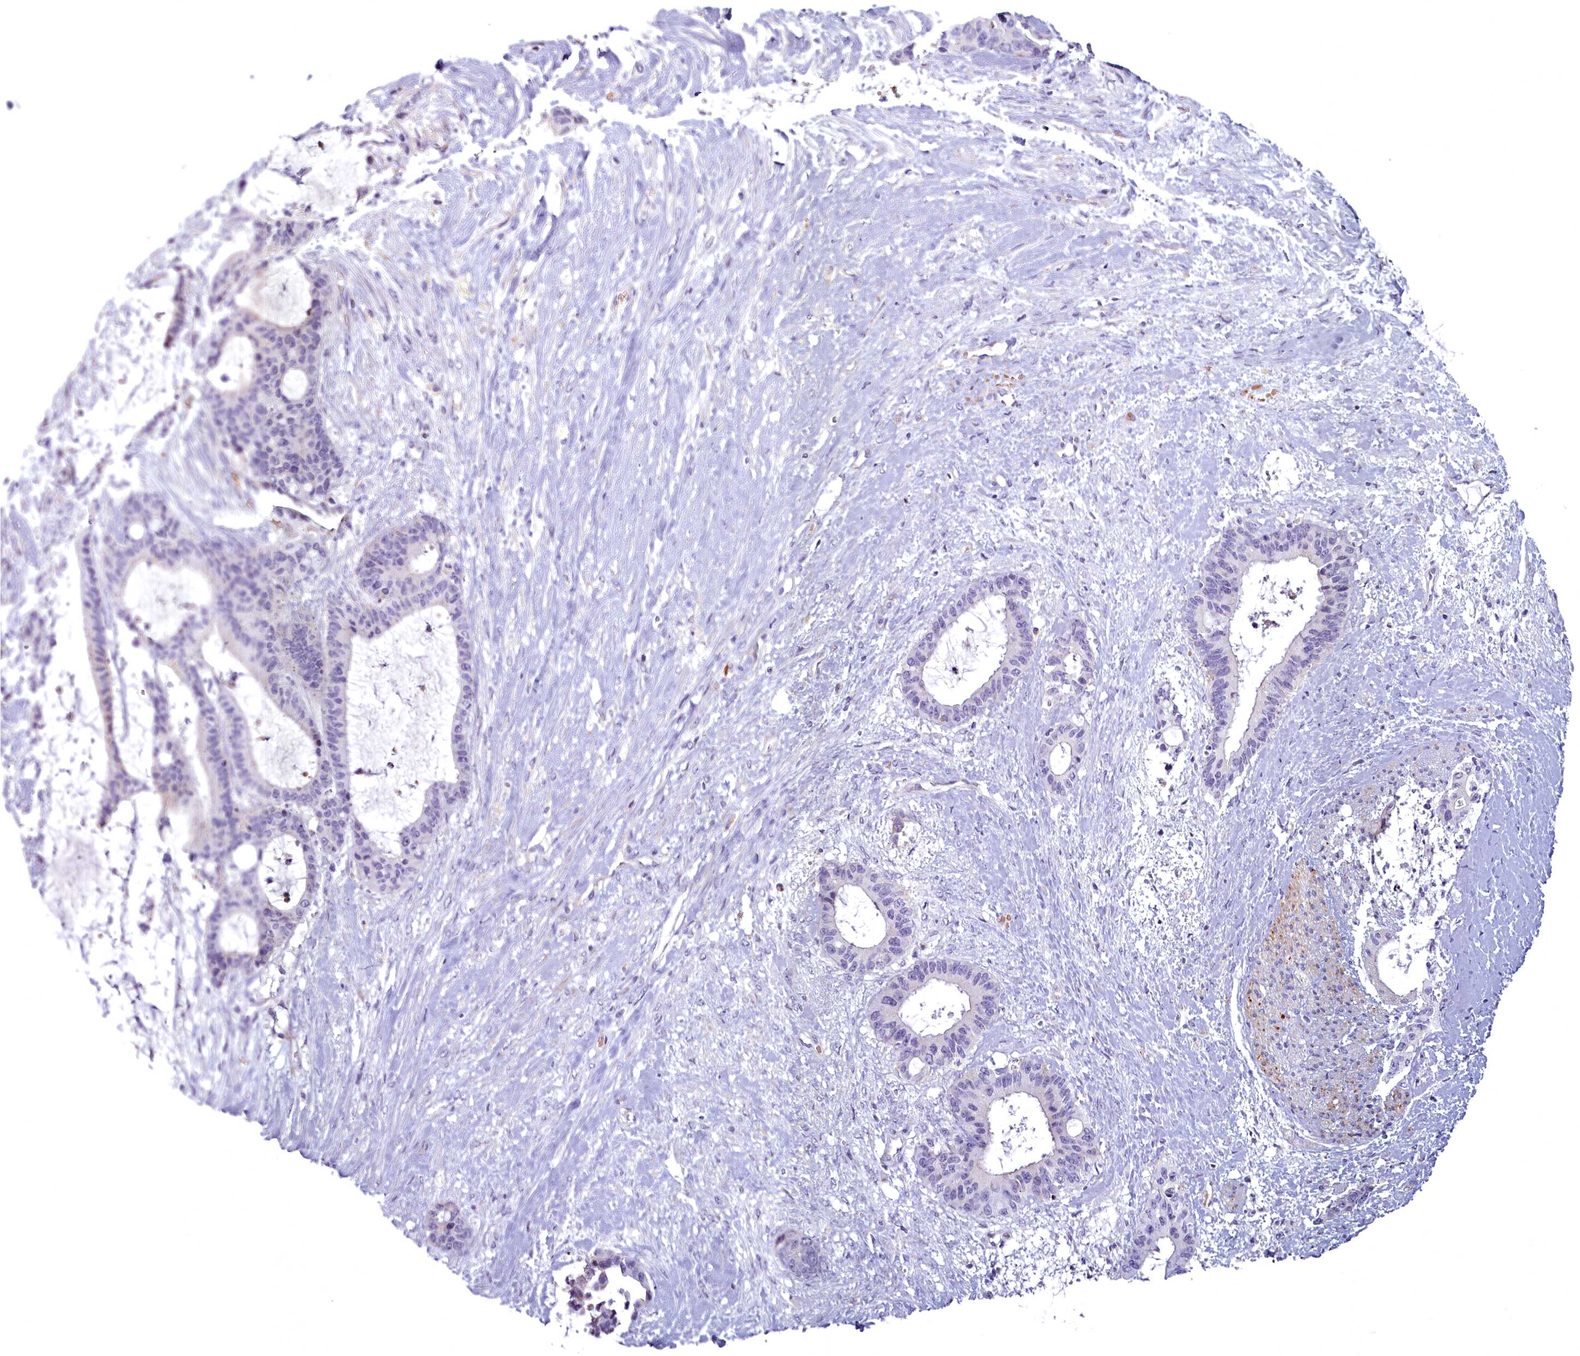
{"staining": {"intensity": "negative", "quantity": "none", "location": "none"}, "tissue": "liver cancer", "cell_type": "Tumor cells", "image_type": "cancer", "snomed": [{"axis": "morphology", "description": "Normal tissue, NOS"}, {"axis": "morphology", "description": "Cholangiocarcinoma"}, {"axis": "topography", "description": "Liver"}, {"axis": "topography", "description": "Peripheral nerve tissue"}], "caption": "This is an immunohistochemistry (IHC) image of cholangiocarcinoma (liver). There is no positivity in tumor cells.", "gene": "ARL15", "patient": {"sex": "female", "age": 73}}